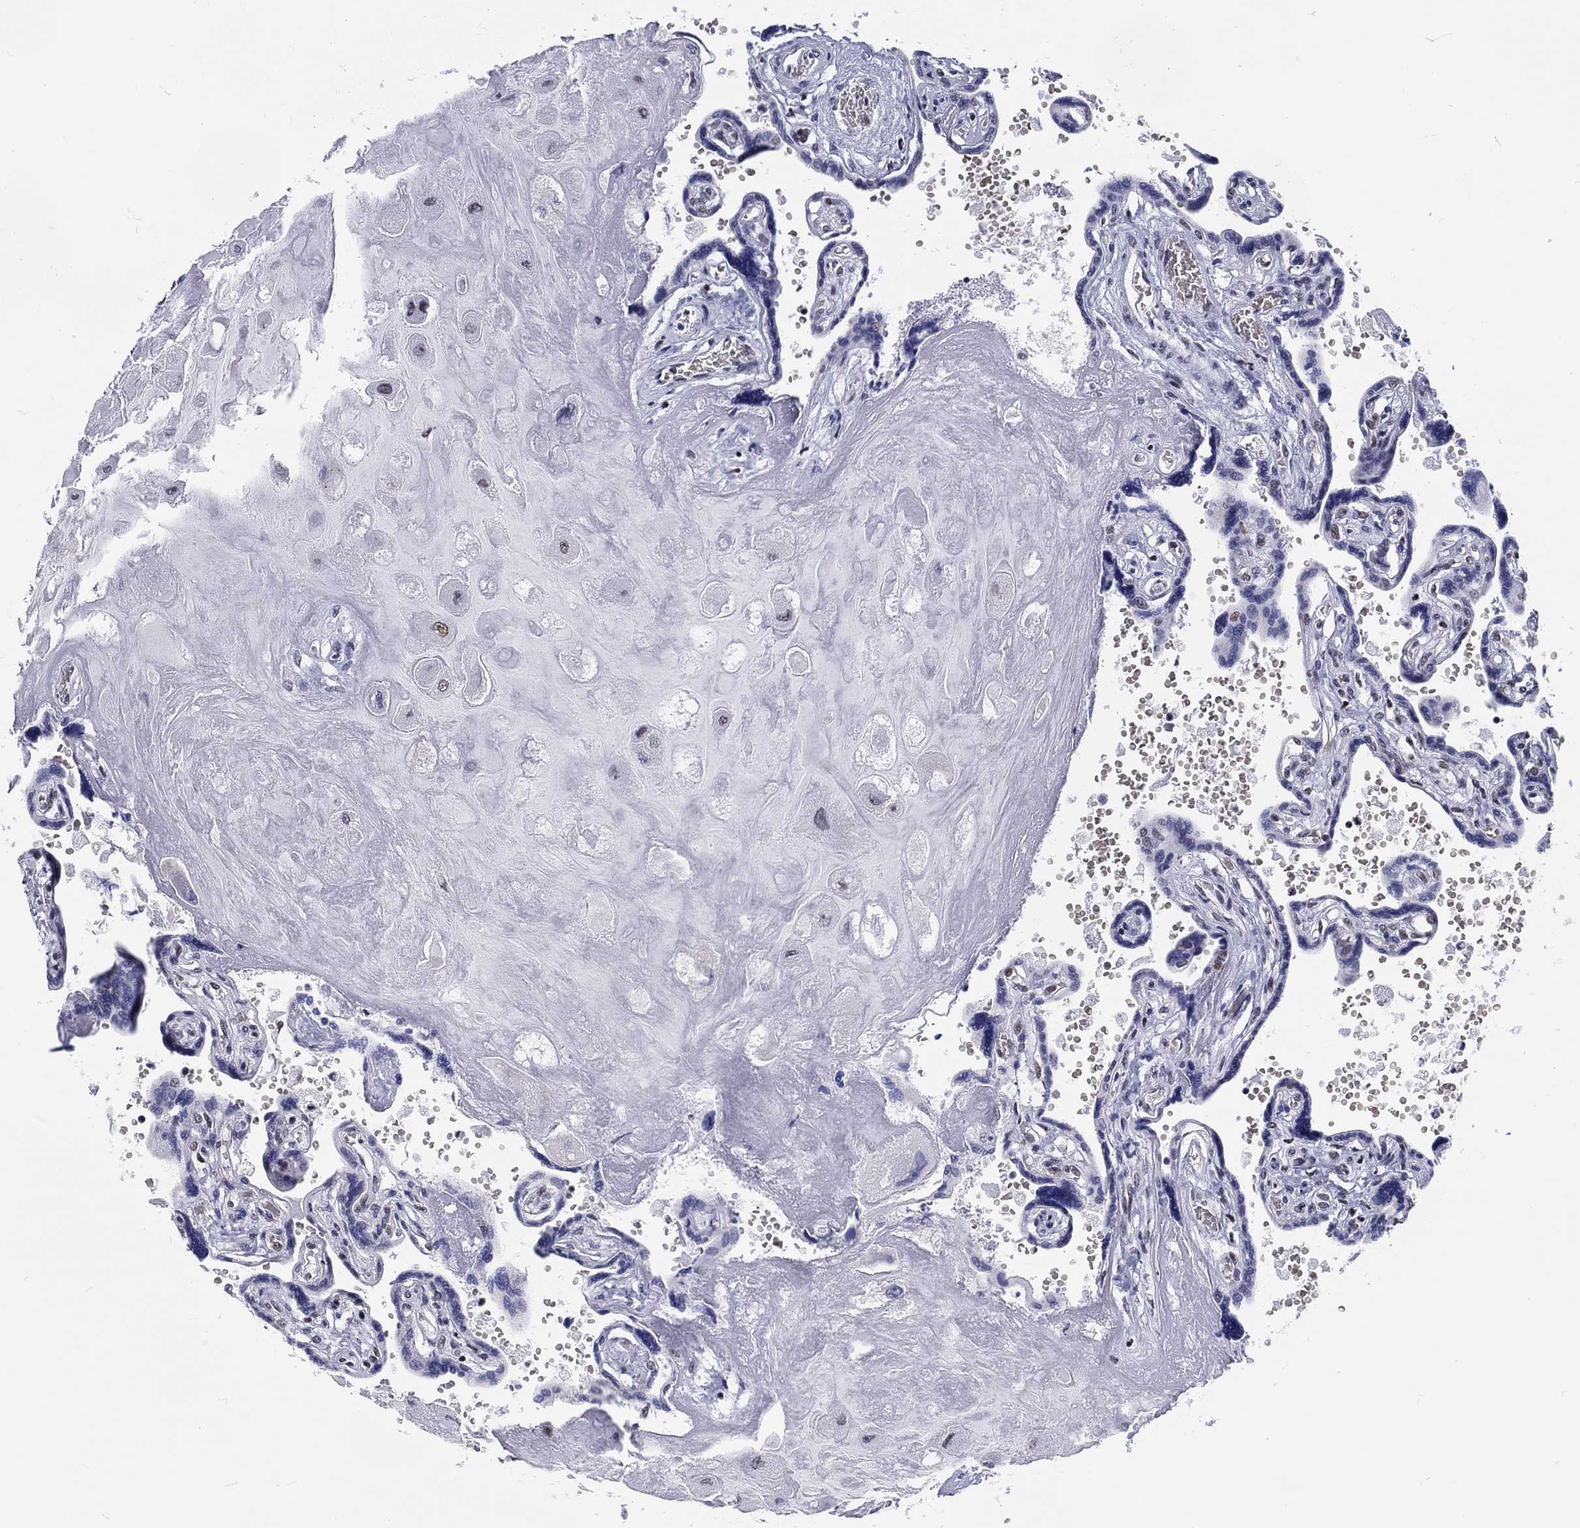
{"staining": {"intensity": "negative", "quantity": "none", "location": "none"}, "tissue": "placenta", "cell_type": "Decidual cells", "image_type": "normal", "snomed": [{"axis": "morphology", "description": "Normal tissue, NOS"}, {"axis": "topography", "description": "Placenta"}], "caption": "Immunohistochemistry of benign human placenta shows no staining in decidual cells.", "gene": "MAPK8IP1", "patient": {"sex": "female", "age": 32}}